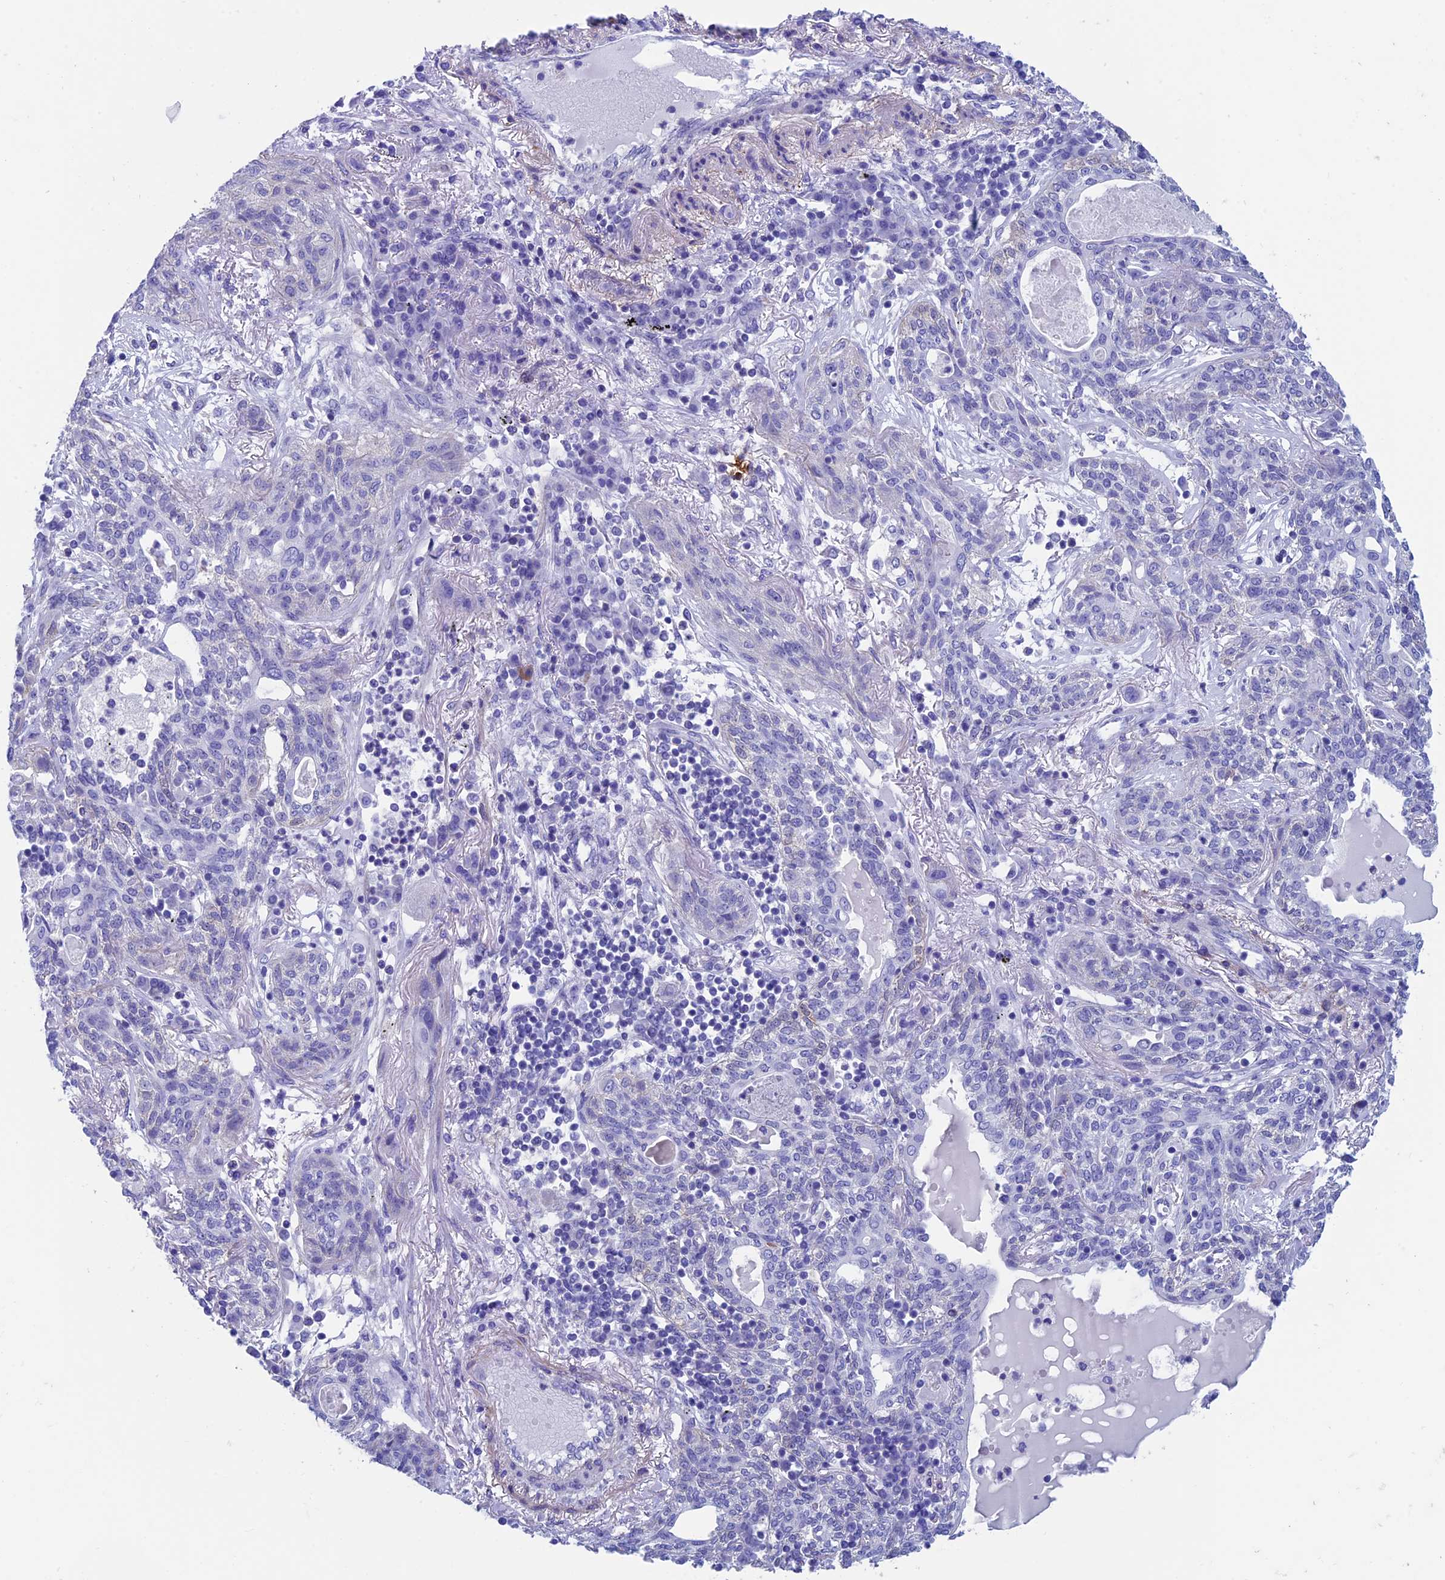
{"staining": {"intensity": "negative", "quantity": "none", "location": "none"}, "tissue": "lung cancer", "cell_type": "Tumor cells", "image_type": "cancer", "snomed": [{"axis": "morphology", "description": "Squamous cell carcinoma, NOS"}, {"axis": "topography", "description": "Lung"}], "caption": "Tumor cells show no significant protein staining in lung cancer (squamous cell carcinoma).", "gene": "ADH7", "patient": {"sex": "female", "age": 70}}